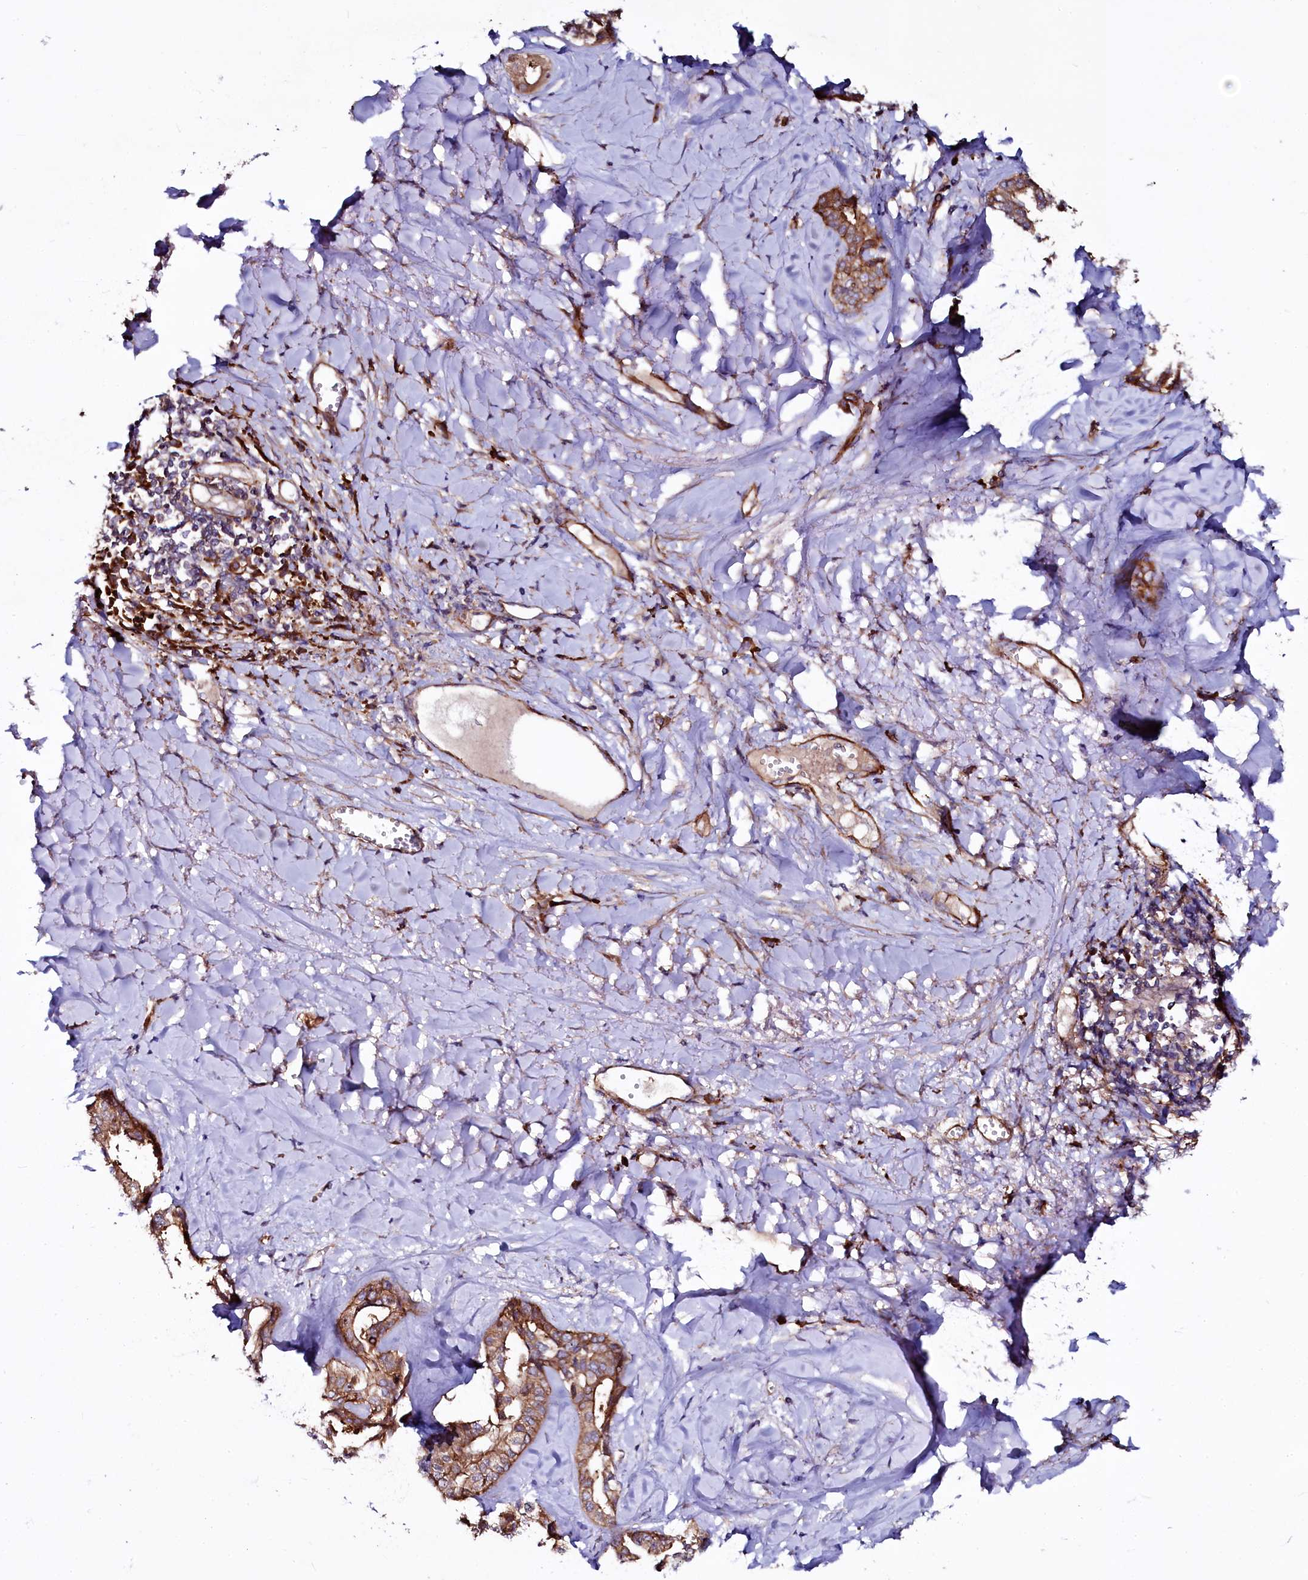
{"staining": {"intensity": "moderate", "quantity": ">75%", "location": "cytoplasmic/membranous"}, "tissue": "liver cancer", "cell_type": "Tumor cells", "image_type": "cancer", "snomed": [{"axis": "morphology", "description": "Cholangiocarcinoma"}, {"axis": "topography", "description": "Liver"}], "caption": "There is medium levels of moderate cytoplasmic/membranous staining in tumor cells of liver cancer (cholangiocarcinoma), as demonstrated by immunohistochemical staining (brown color).", "gene": "USPL1", "patient": {"sex": "female", "age": 77}}